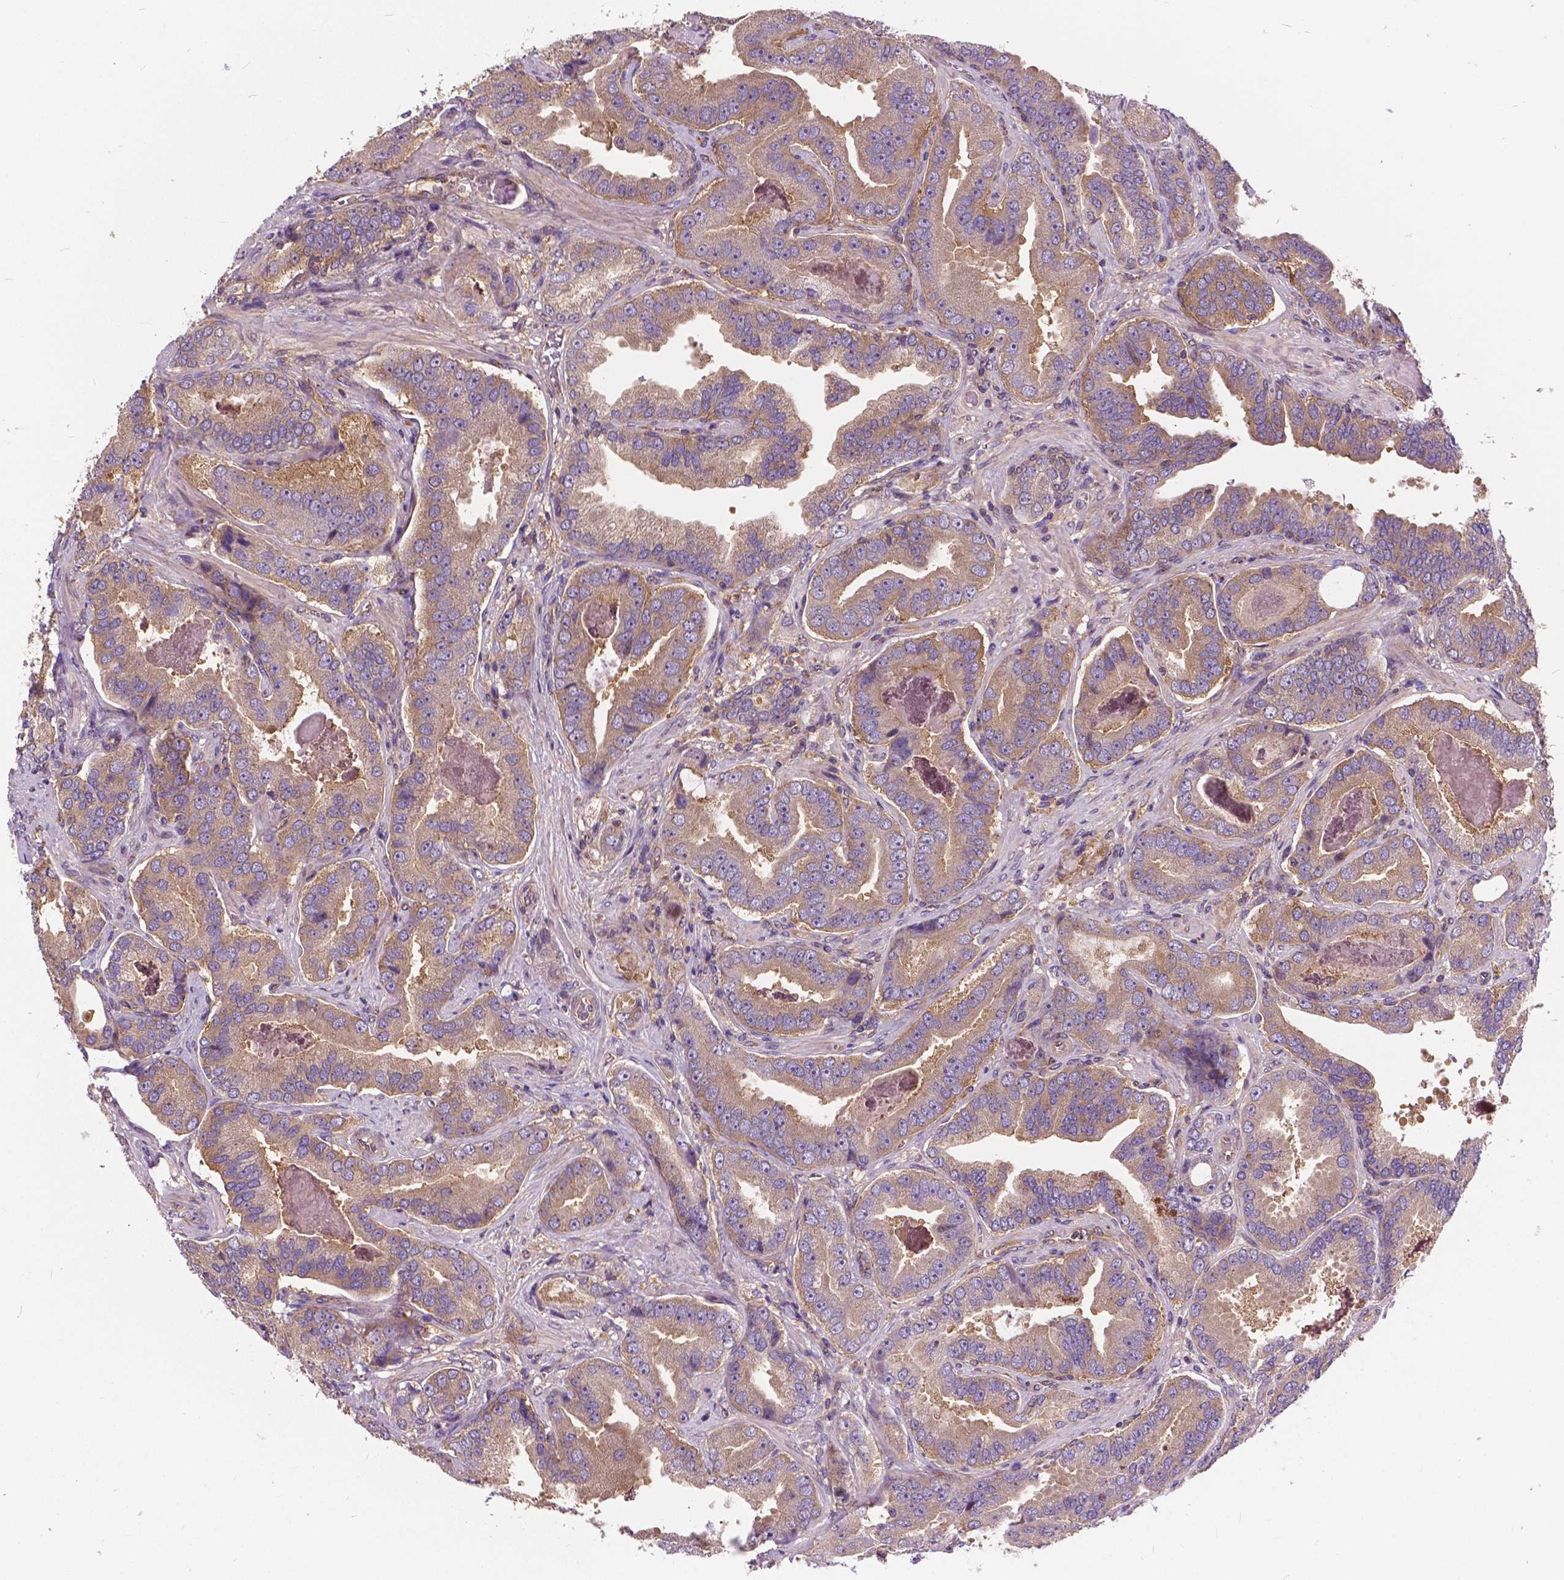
{"staining": {"intensity": "weak", "quantity": "25%-75%", "location": "cytoplasmic/membranous"}, "tissue": "prostate cancer", "cell_type": "Tumor cells", "image_type": "cancer", "snomed": [{"axis": "morphology", "description": "Adenocarcinoma, NOS"}, {"axis": "topography", "description": "Prostate"}], "caption": "Prostate adenocarcinoma stained with immunohistochemistry exhibits weak cytoplasmic/membranous staining in approximately 25%-75% of tumor cells.", "gene": "MZT1", "patient": {"sex": "male", "age": 64}}